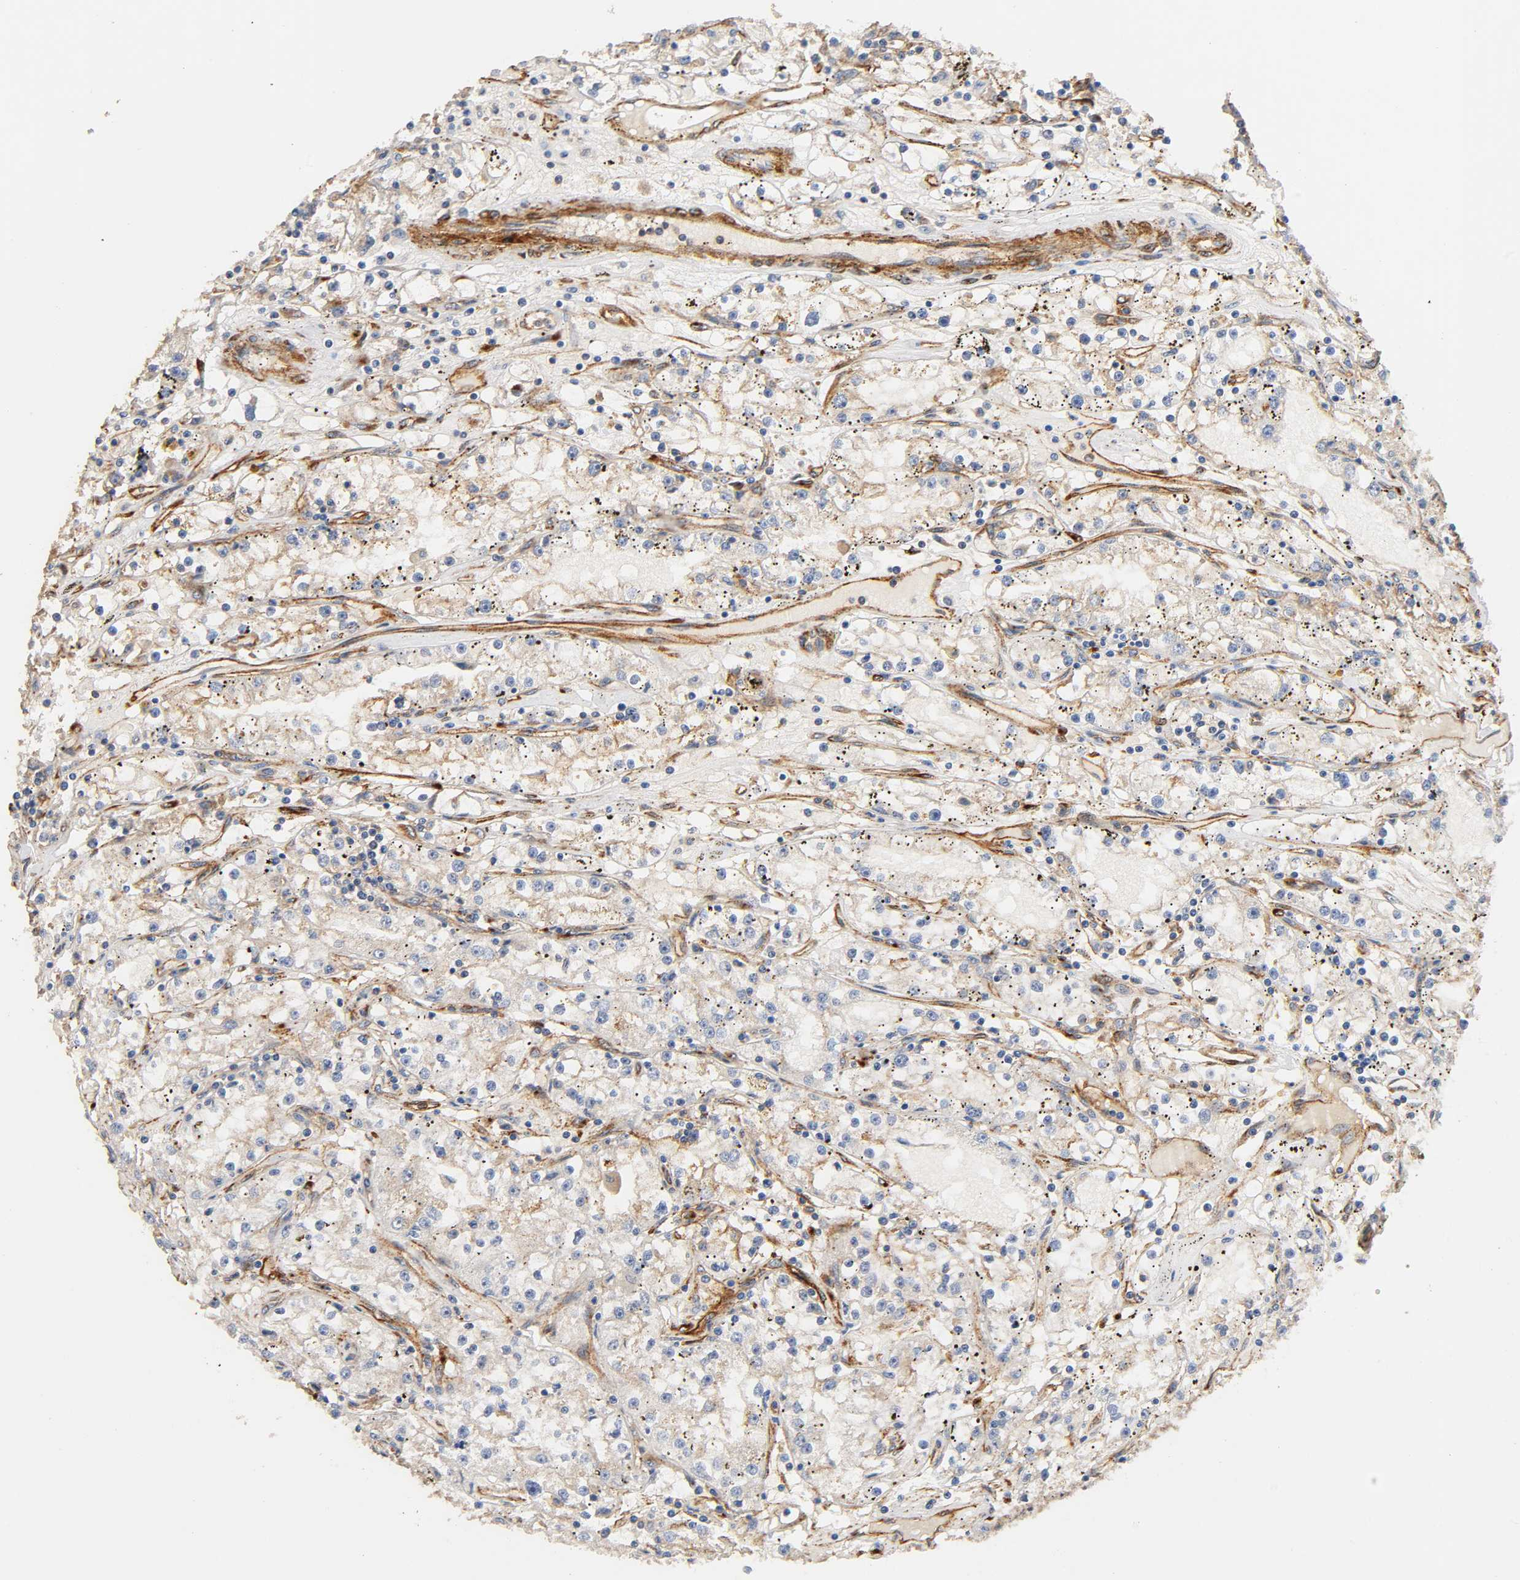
{"staining": {"intensity": "weak", "quantity": "<25%", "location": "cytoplasmic/membranous"}, "tissue": "renal cancer", "cell_type": "Tumor cells", "image_type": "cancer", "snomed": [{"axis": "morphology", "description": "Adenocarcinoma, NOS"}, {"axis": "topography", "description": "Kidney"}], "caption": "Immunohistochemistry of human adenocarcinoma (renal) exhibits no positivity in tumor cells.", "gene": "IFITM3", "patient": {"sex": "male", "age": 56}}